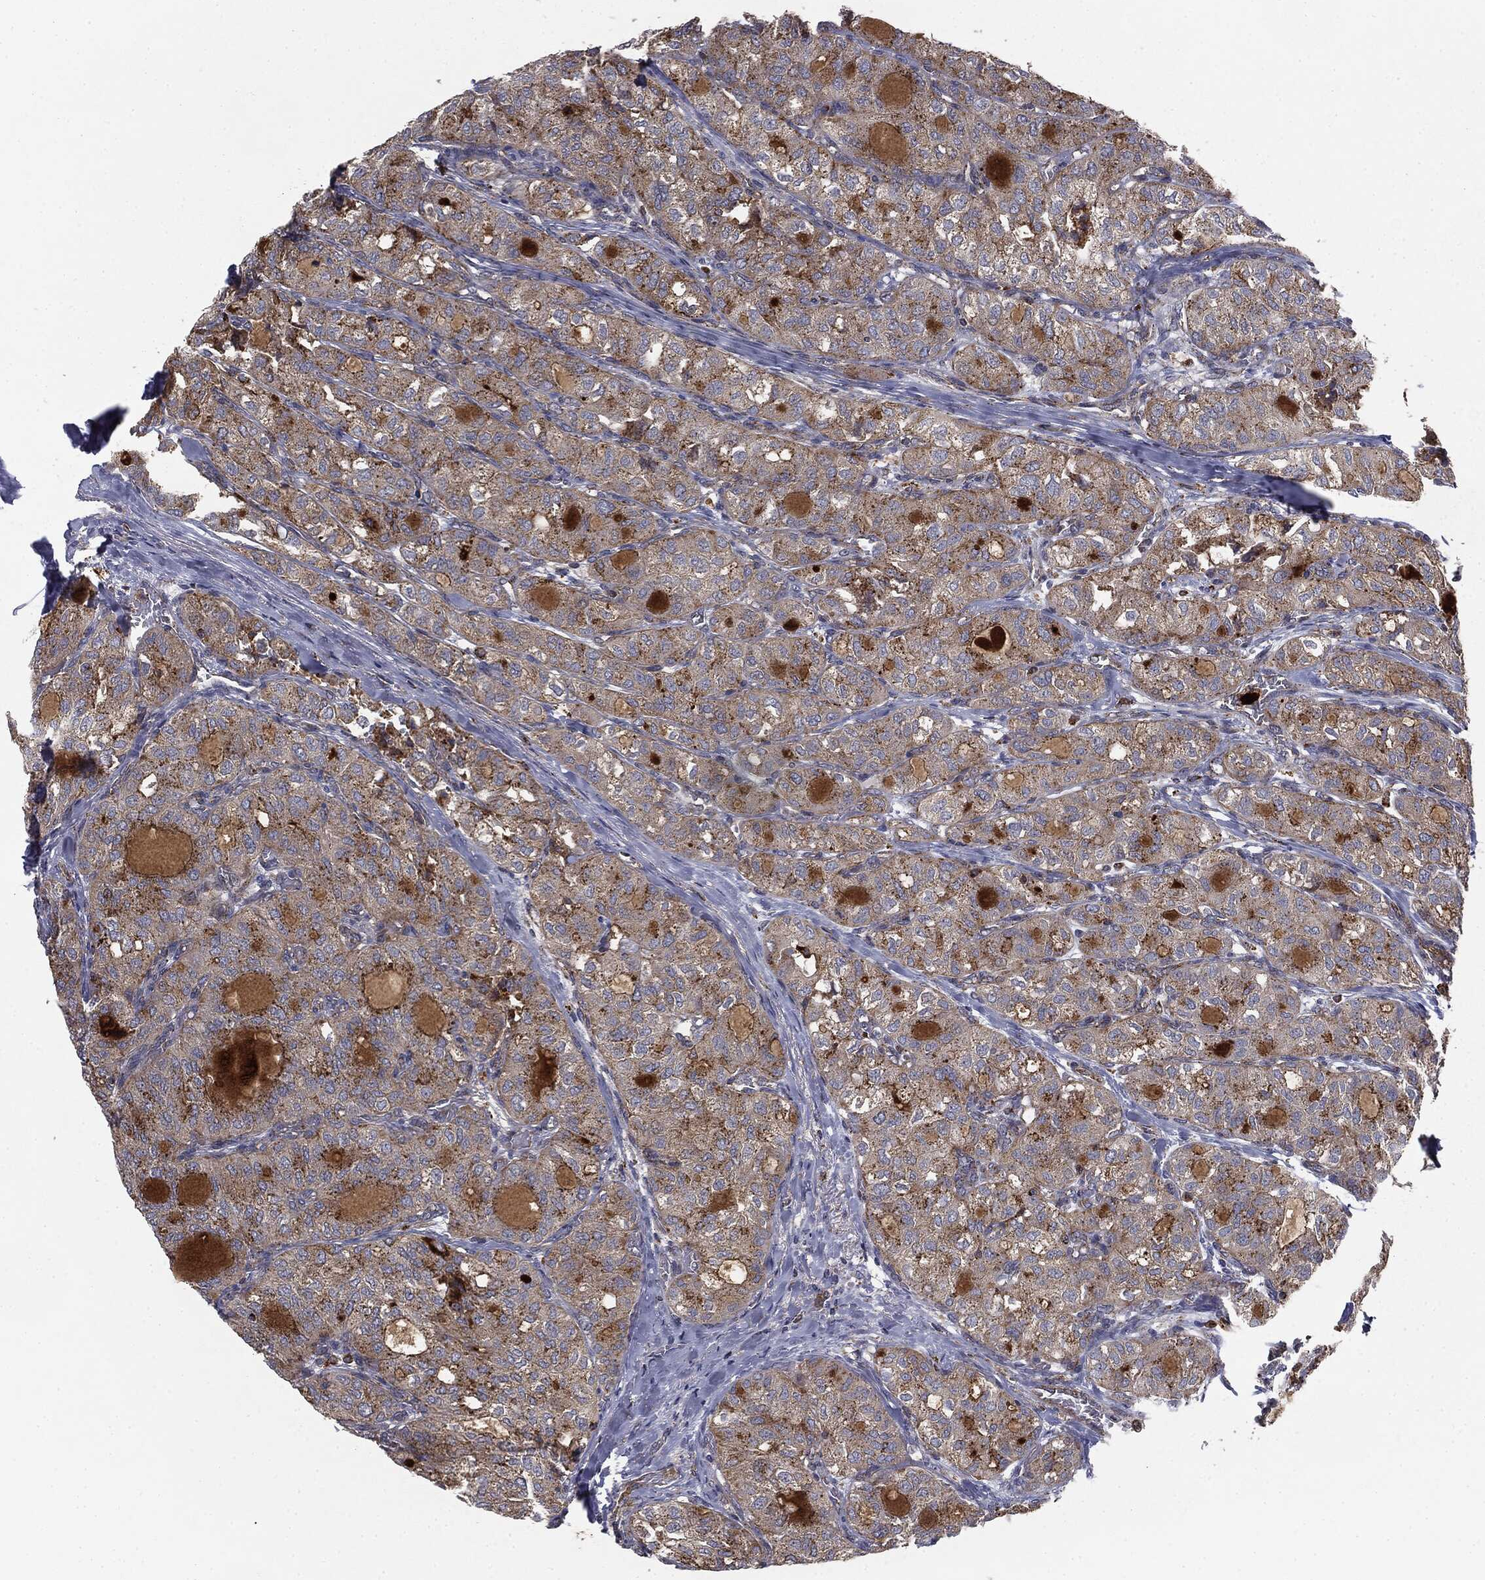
{"staining": {"intensity": "moderate", "quantity": "<25%", "location": "cytoplasmic/membranous"}, "tissue": "thyroid cancer", "cell_type": "Tumor cells", "image_type": "cancer", "snomed": [{"axis": "morphology", "description": "Follicular adenoma carcinoma, NOS"}, {"axis": "topography", "description": "Thyroid gland"}], "caption": "There is low levels of moderate cytoplasmic/membranous positivity in tumor cells of thyroid cancer, as demonstrated by immunohistochemical staining (brown color).", "gene": "CTSA", "patient": {"sex": "male", "age": 75}}